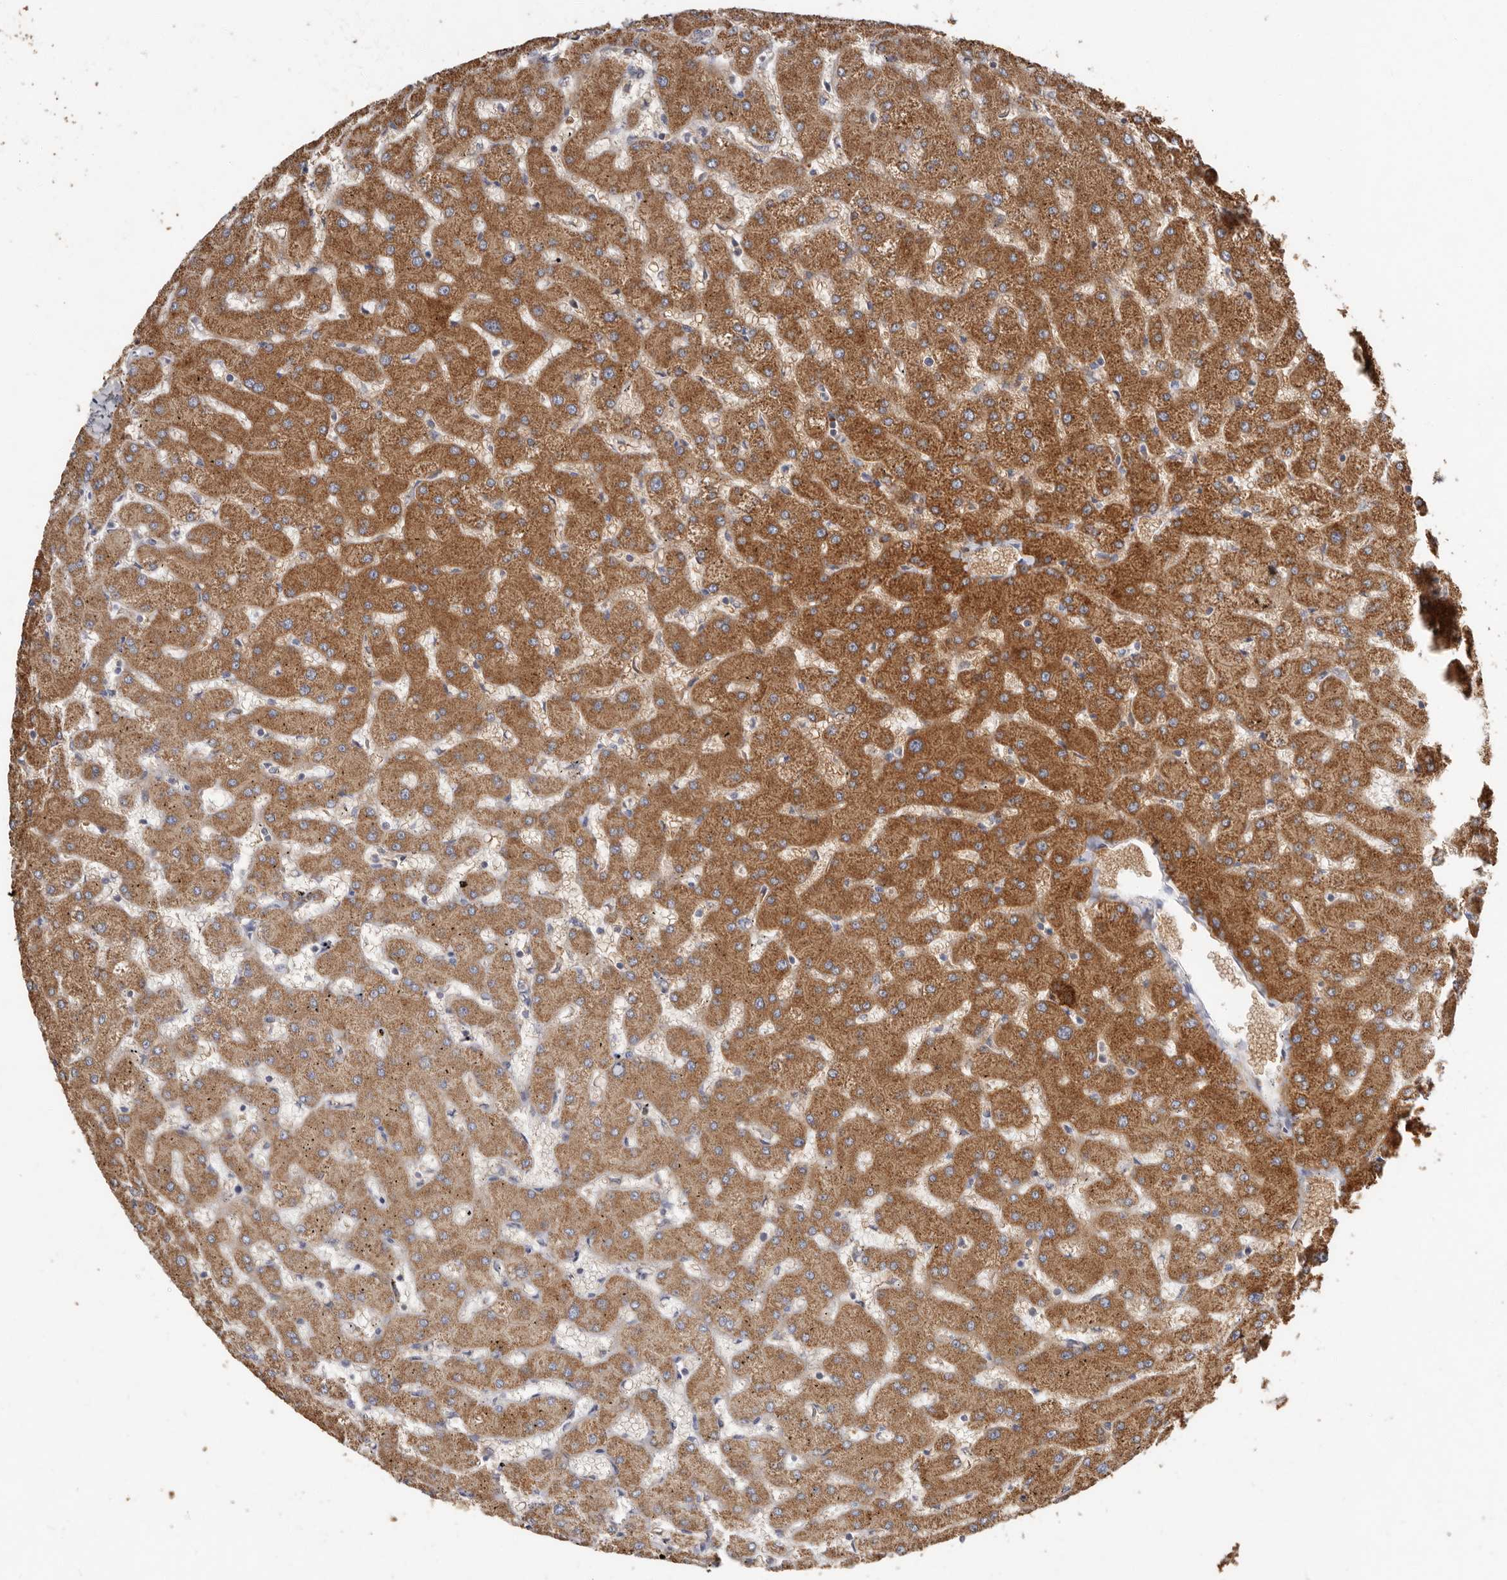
{"staining": {"intensity": "weak", "quantity": ">75%", "location": "cytoplasmic/membranous"}, "tissue": "liver", "cell_type": "Cholangiocytes", "image_type": "normal", "snomed": [{"axis": "morphology", "description": "Normal tissue, NOS"}, {"axis": "topography", "description": "Liver"}], "caption": "A brown stain highlights weak cytoplasmic/membranous positivity of a protein in cholangiocytes of unremarkable human liver.", "gene": "KIF26B", "patient": {"sex": "female", "age": 63}}